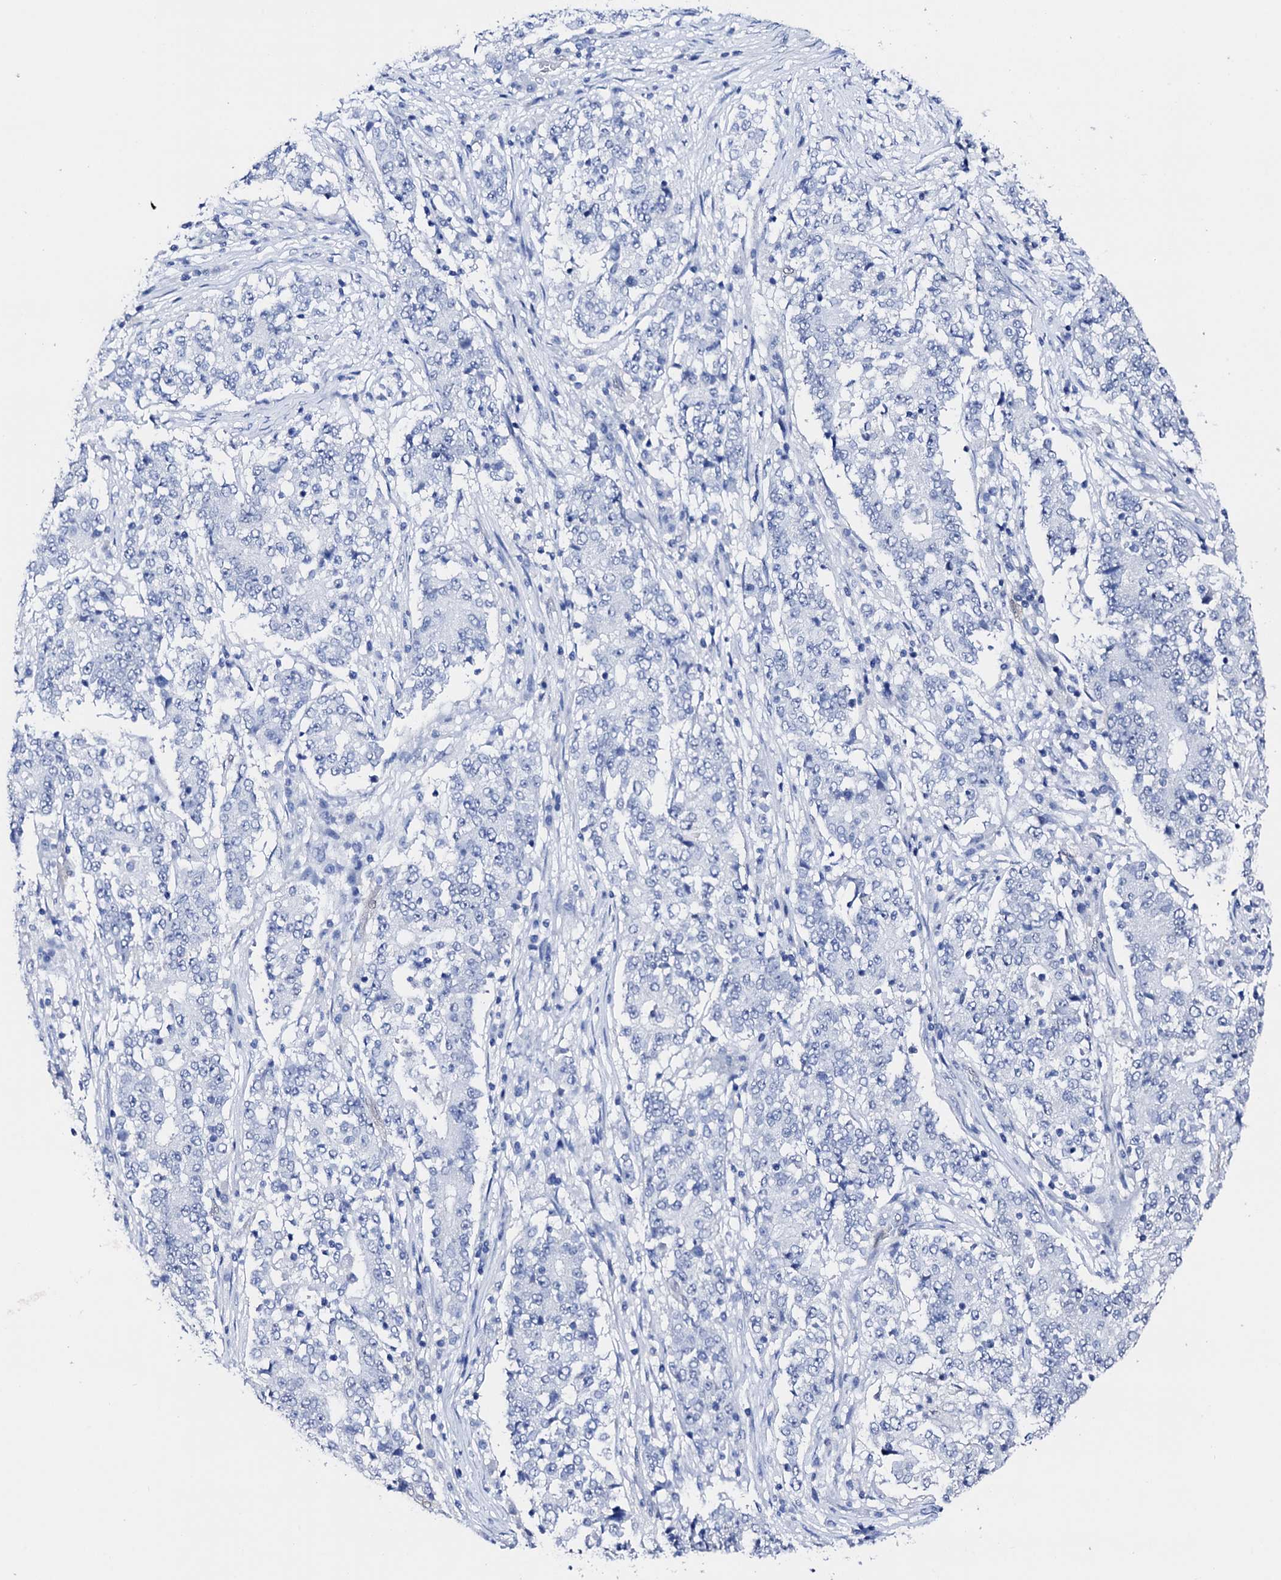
{"staining": {"intensity": "negative", "quantity": "none", "location": "none"}, "tissue": "stomach cancer", "cell_type": "Tumor cells", "image_type": "cancer", "snomed": [{"axis": "morphology", "description": "Adenocarcinoma, NOS"}, {"axis": "topography", "description": "Stomach"}], "caption": "This photomicrograph is of stomach cancer (adenocarcinoma) stained with IHC to label a protein in brown with the nuclei are counter-stained blue. There is no positivity in tumor cells.", "gene": "NRIP2", "patient": {"sex": "male", "age": 59}}